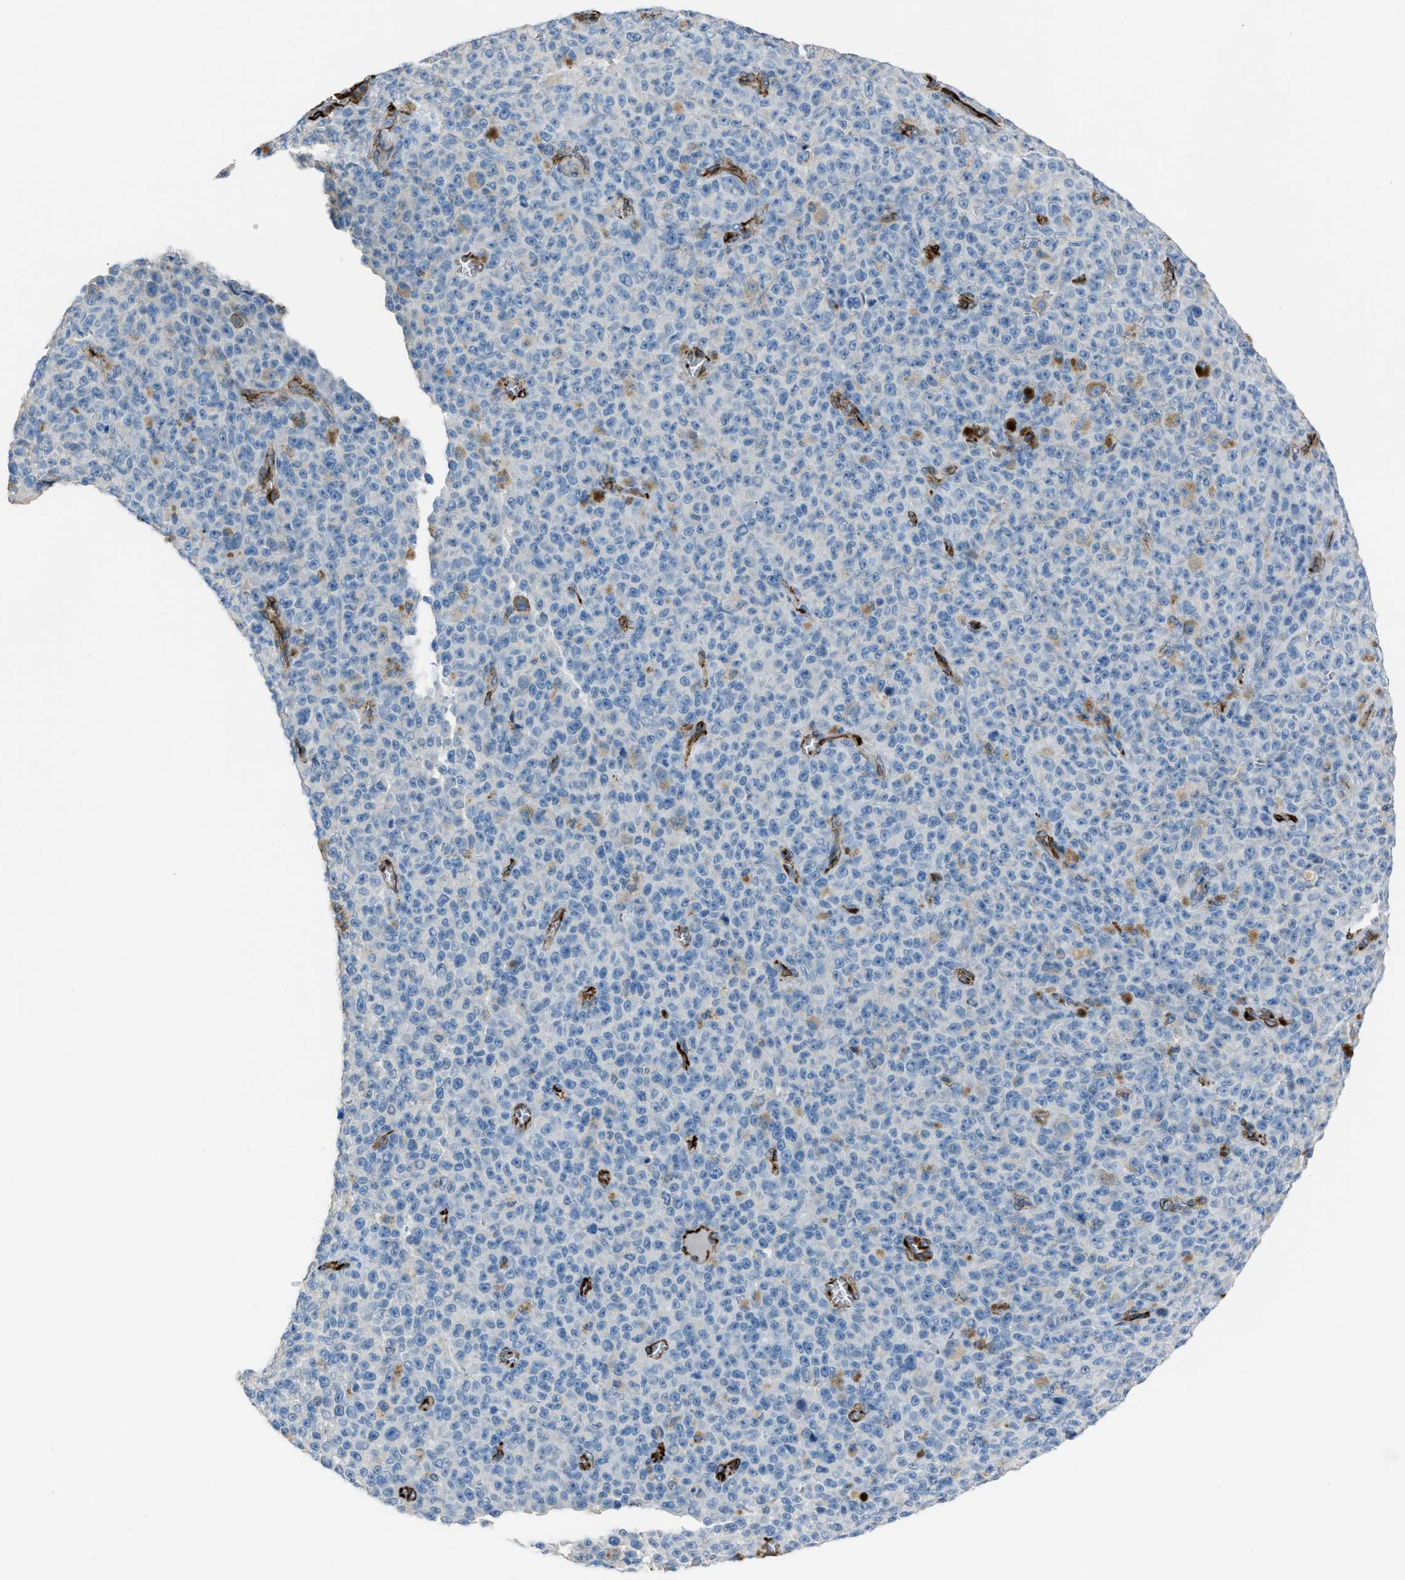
{"staining": {"intensity": "negative", "quantity": "none", "location": "none"}, "tissue": "melanoma", "cell_type": "Tumor cells", "image_type": "cancer", "snomed": [{"axis": "morphology", "description": "Malignant melanoma, NOS"}, {"axis": "topography", "description": "Skin"}], "caption": "Immunohistochemistry (IHC) photomicrograph of melanoma stained for a protein (brown), which displays no staining in tumor cells.", "gene": "SLC22A15", "patient": {"sex": "female", "age": 82}}